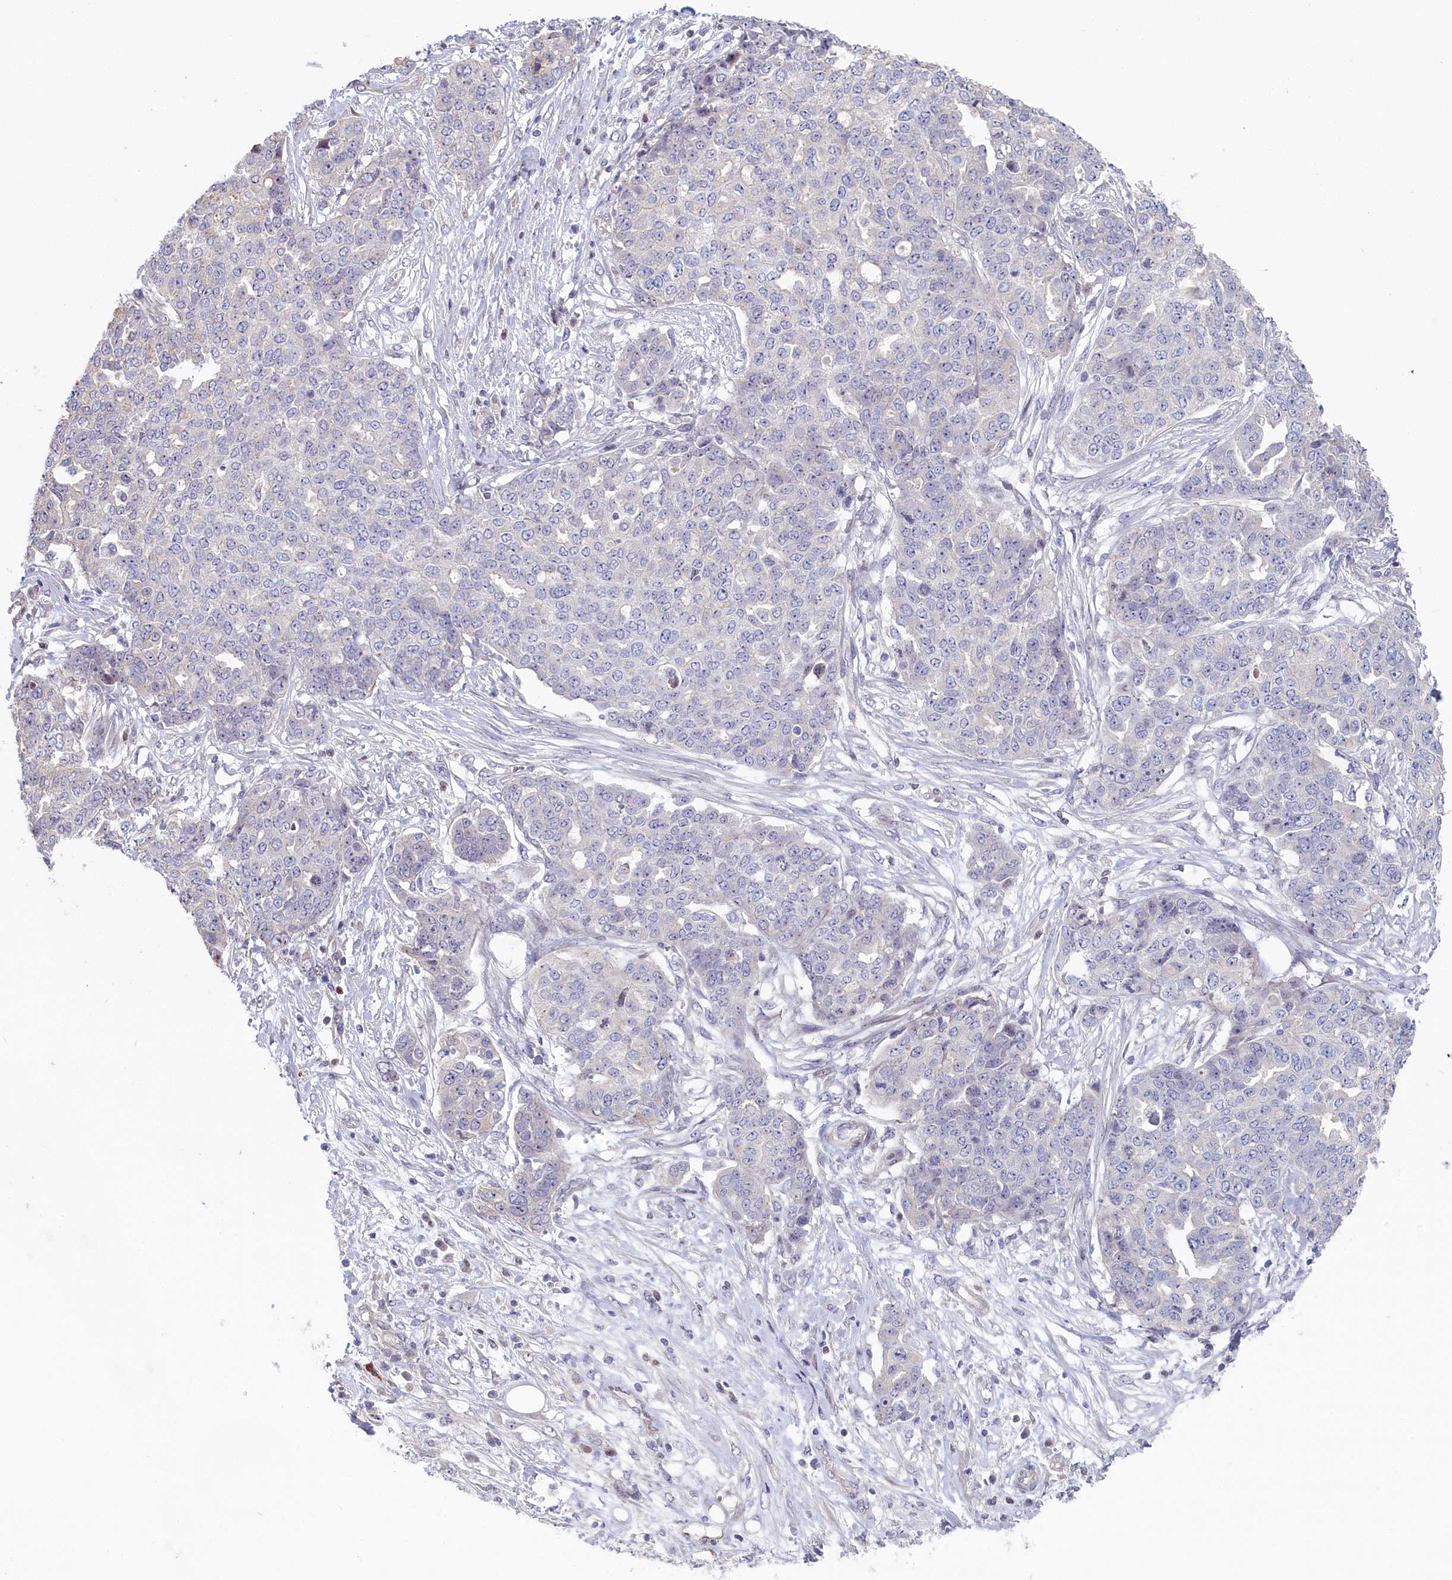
{"staining": {"intensity": "negative", "quantity": "none", "location": "none"}, "tissue": "ovarian cancer", "cell_type": "Tumor cells", "image_type": "cancer", "snomed": [{"axis": "morphology", "description": "Cystadenocarcinoma, serous, NOS"}, {"axis": "topography", "description": "Soft tissue"}, {"axis": "topography", "description": "Ovary"}], "caption": "A high-resolution micrograph shows immunohistochemistry (IHC) staining of ovarian cancer, which reveals no significant positivity in tumor cells.", "gene": "INTS4", "patient": {"sex": "female", "age": 57}}